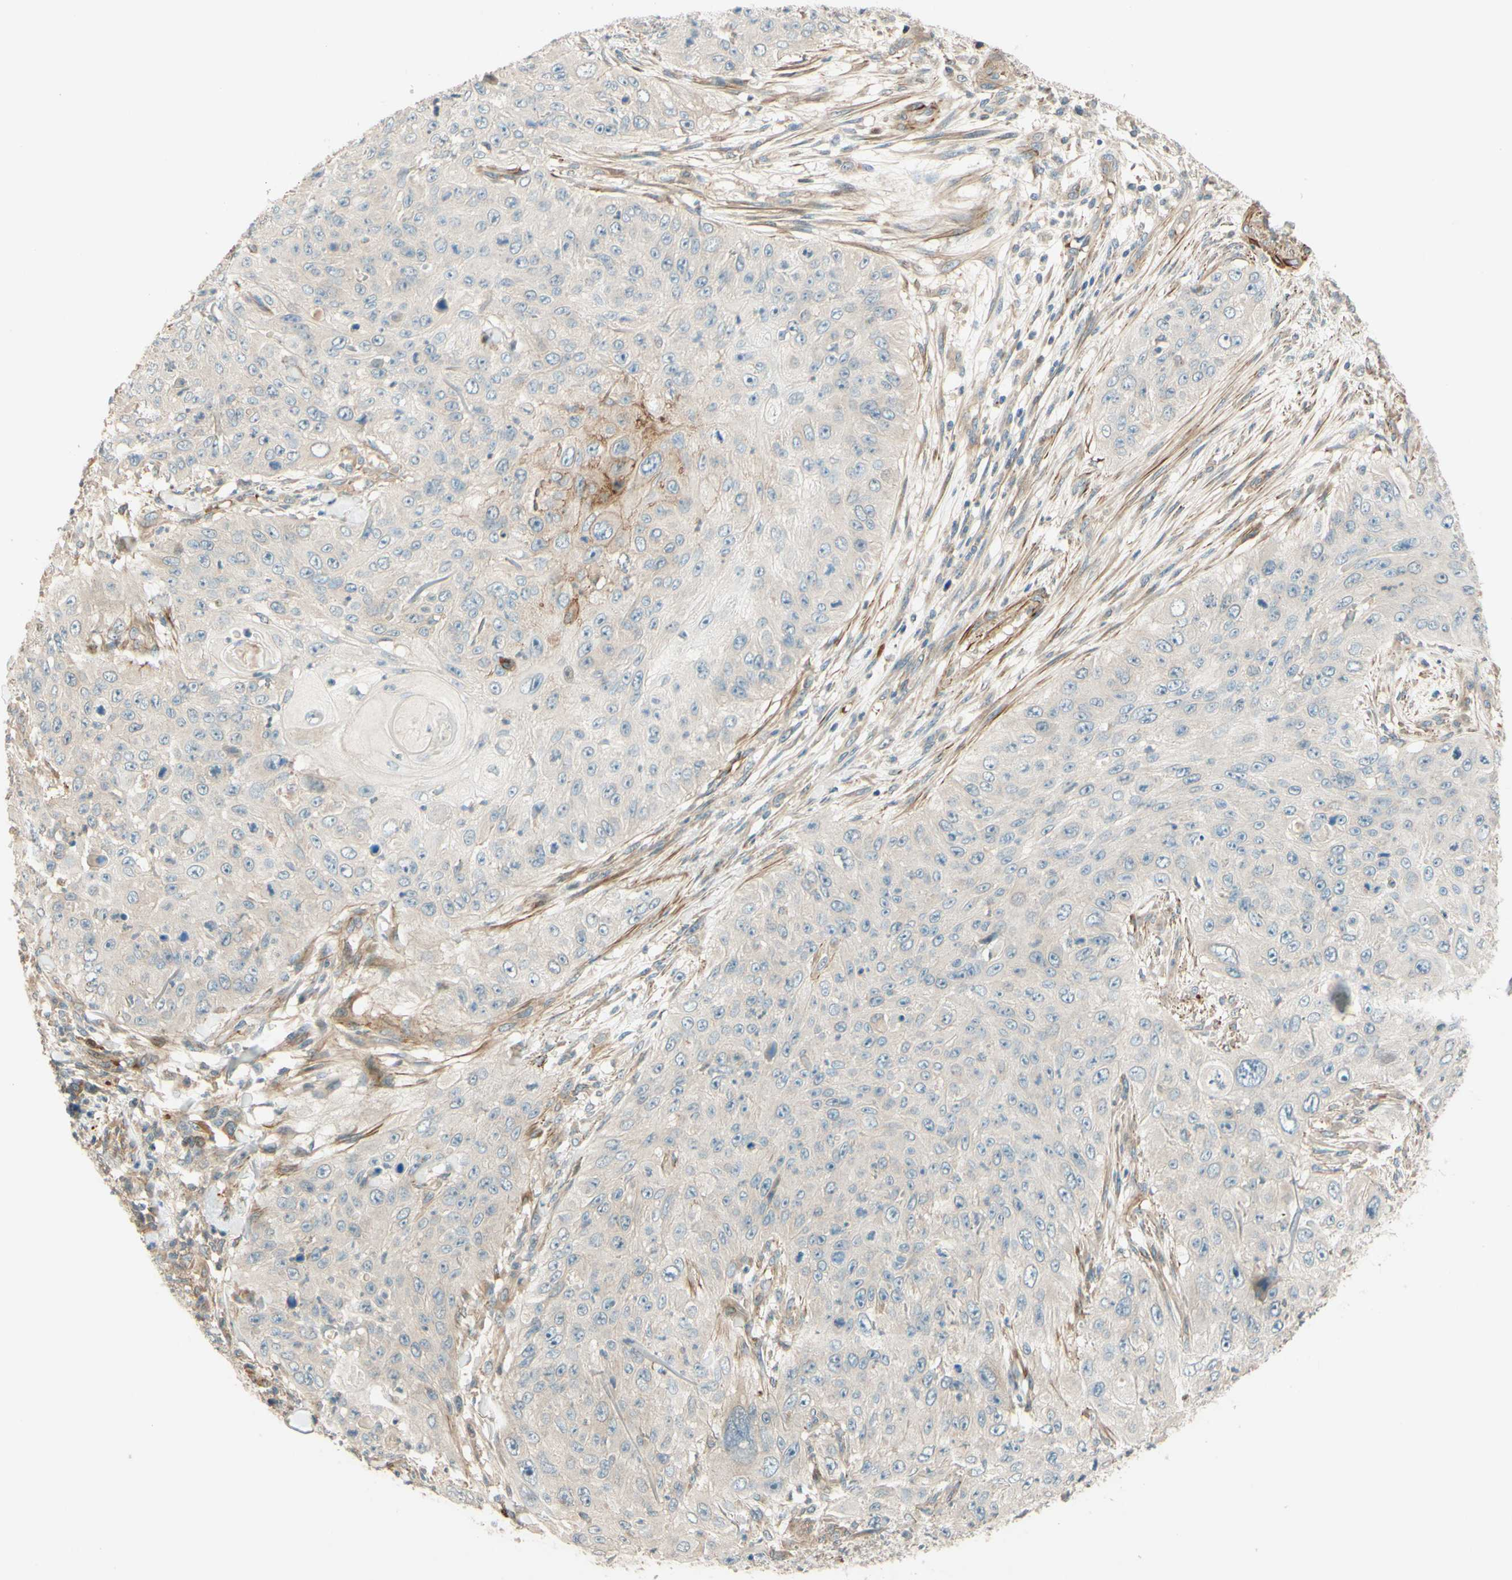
{"staining": {"intensity": "moderate", "quantity": "<25%", "location": "cytoplasmic/membranous"}, "tissue": "skin cancer", "cell_type": "Tumor cells", "image_type": "cancer", "snomed": [{"axis": "morphology", "description": "Squamous cell carcinoma, NOS"}, {"axis": "topography", "description": "Skin"}], "caption": "Protein expression by immunohistochemistry exhibits moderate cytoplasmic/membranous positivity in about <25% of tumor cells in skin cancer.", "gene": "ADAM17", "patient": {"sex": "female", "age": 80}}